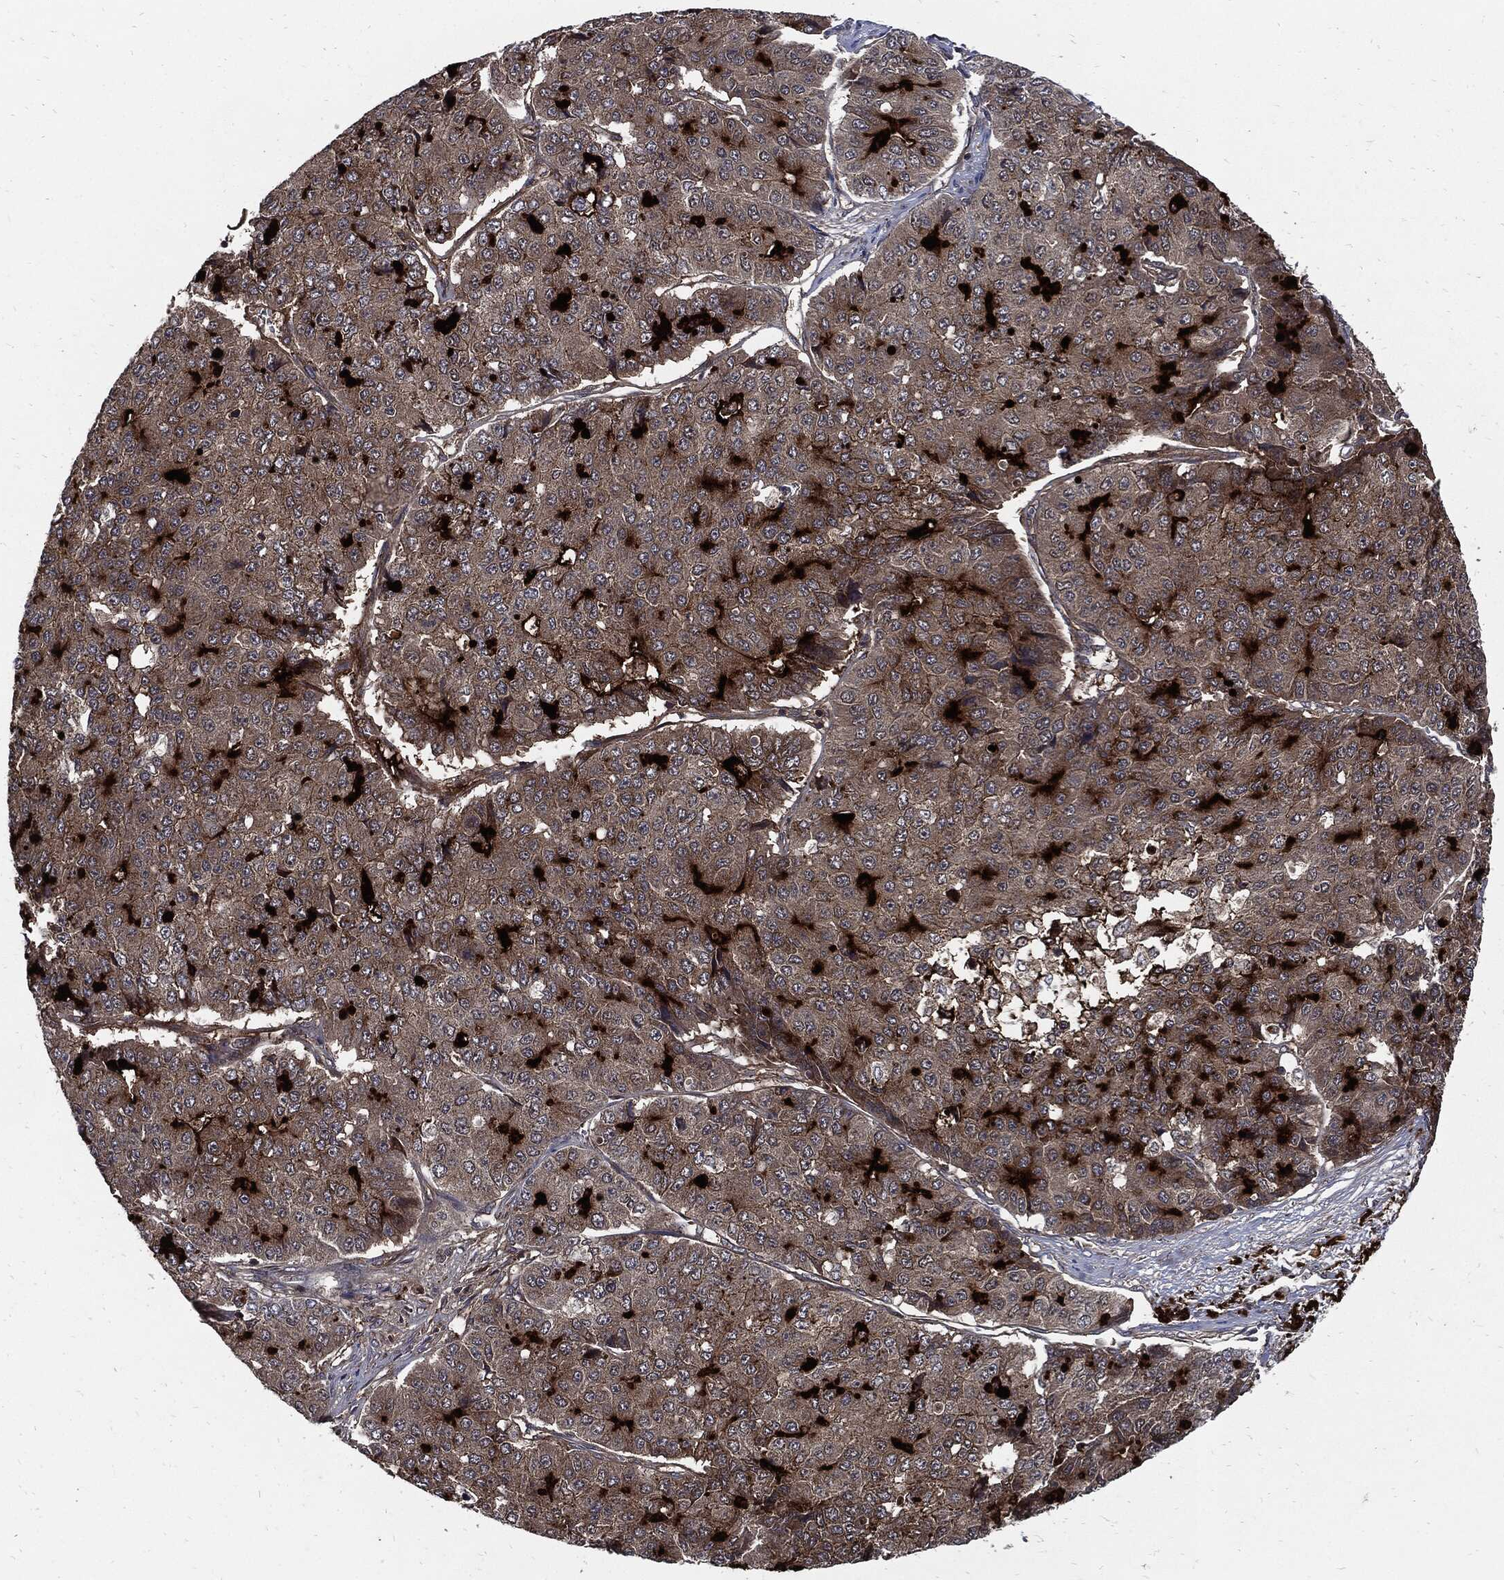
{"staining": {"intensity": "moderate", "quantity": "<25%", "location": "cytoplasmic/membranous"}, "tissue": "pancreatic cancer", "cell_type": "Tumor cells", "image_type": "cancer", "snomed": [{"axis": "morphology", "description": "Normal tissue, NOS"}, {"axis": "morphology", "description": "Adenocarcinoma, NOS"}, {"axis": "topography", "description": "Pancreas"}, {"axis": "topography", "description": "Duodenum"}], "caption": "Immunohistochemical staining of pancreatic adenocarcinoma shows low levels of moderate cytoplasmic/membranous protein positivity in approximately <25% of tumor cells.", "gene": "CLU", "patient": {"sex": "male", "age": 50}}